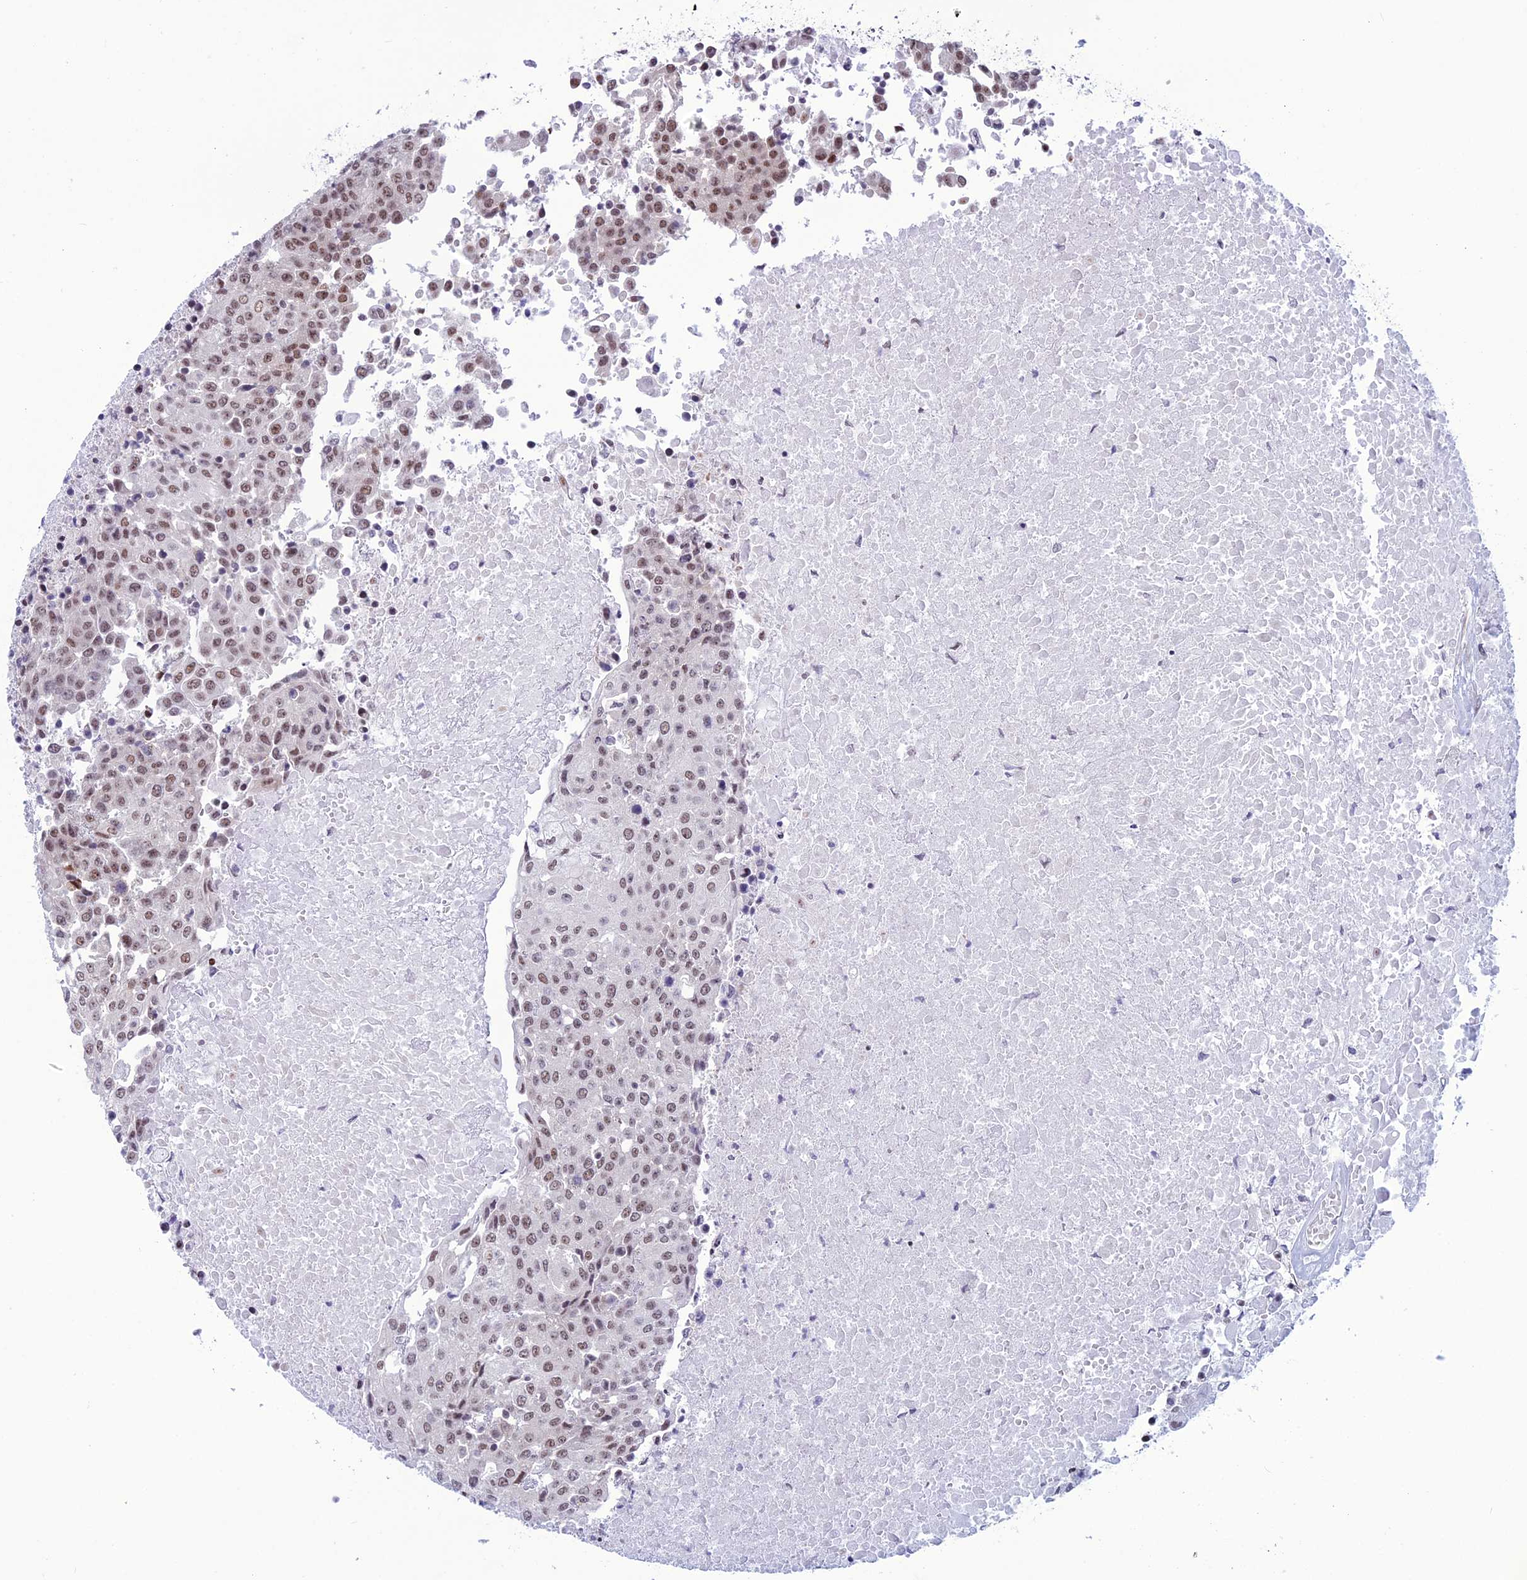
{"staining": {"intensity": "moderate", "quantity": ">75%", "location": "nuclear"}, "tissue": "urothelial cancer", "cell_type": "Tumor cells", "image_type": "cancer", "snomed": [{"axis": "morphology", "description": "Urothelial carcinoma, High grade"}, {"axis": "topography", "description": "Urinary bladder"}], "caption": "Immunohistochemistry staining of high-grade urothelial carcinoma, which reveals medium levels of moderate nuclear expression in about >75% of tumor cells indicating moderate nuclear protein expression. The staining was performed using DAB (brown) for protein detection and nuclei were counterstained in hematoxylin (blue).", "gene": "U2AF1", "patient": {"sex": "female", "age": 85}}